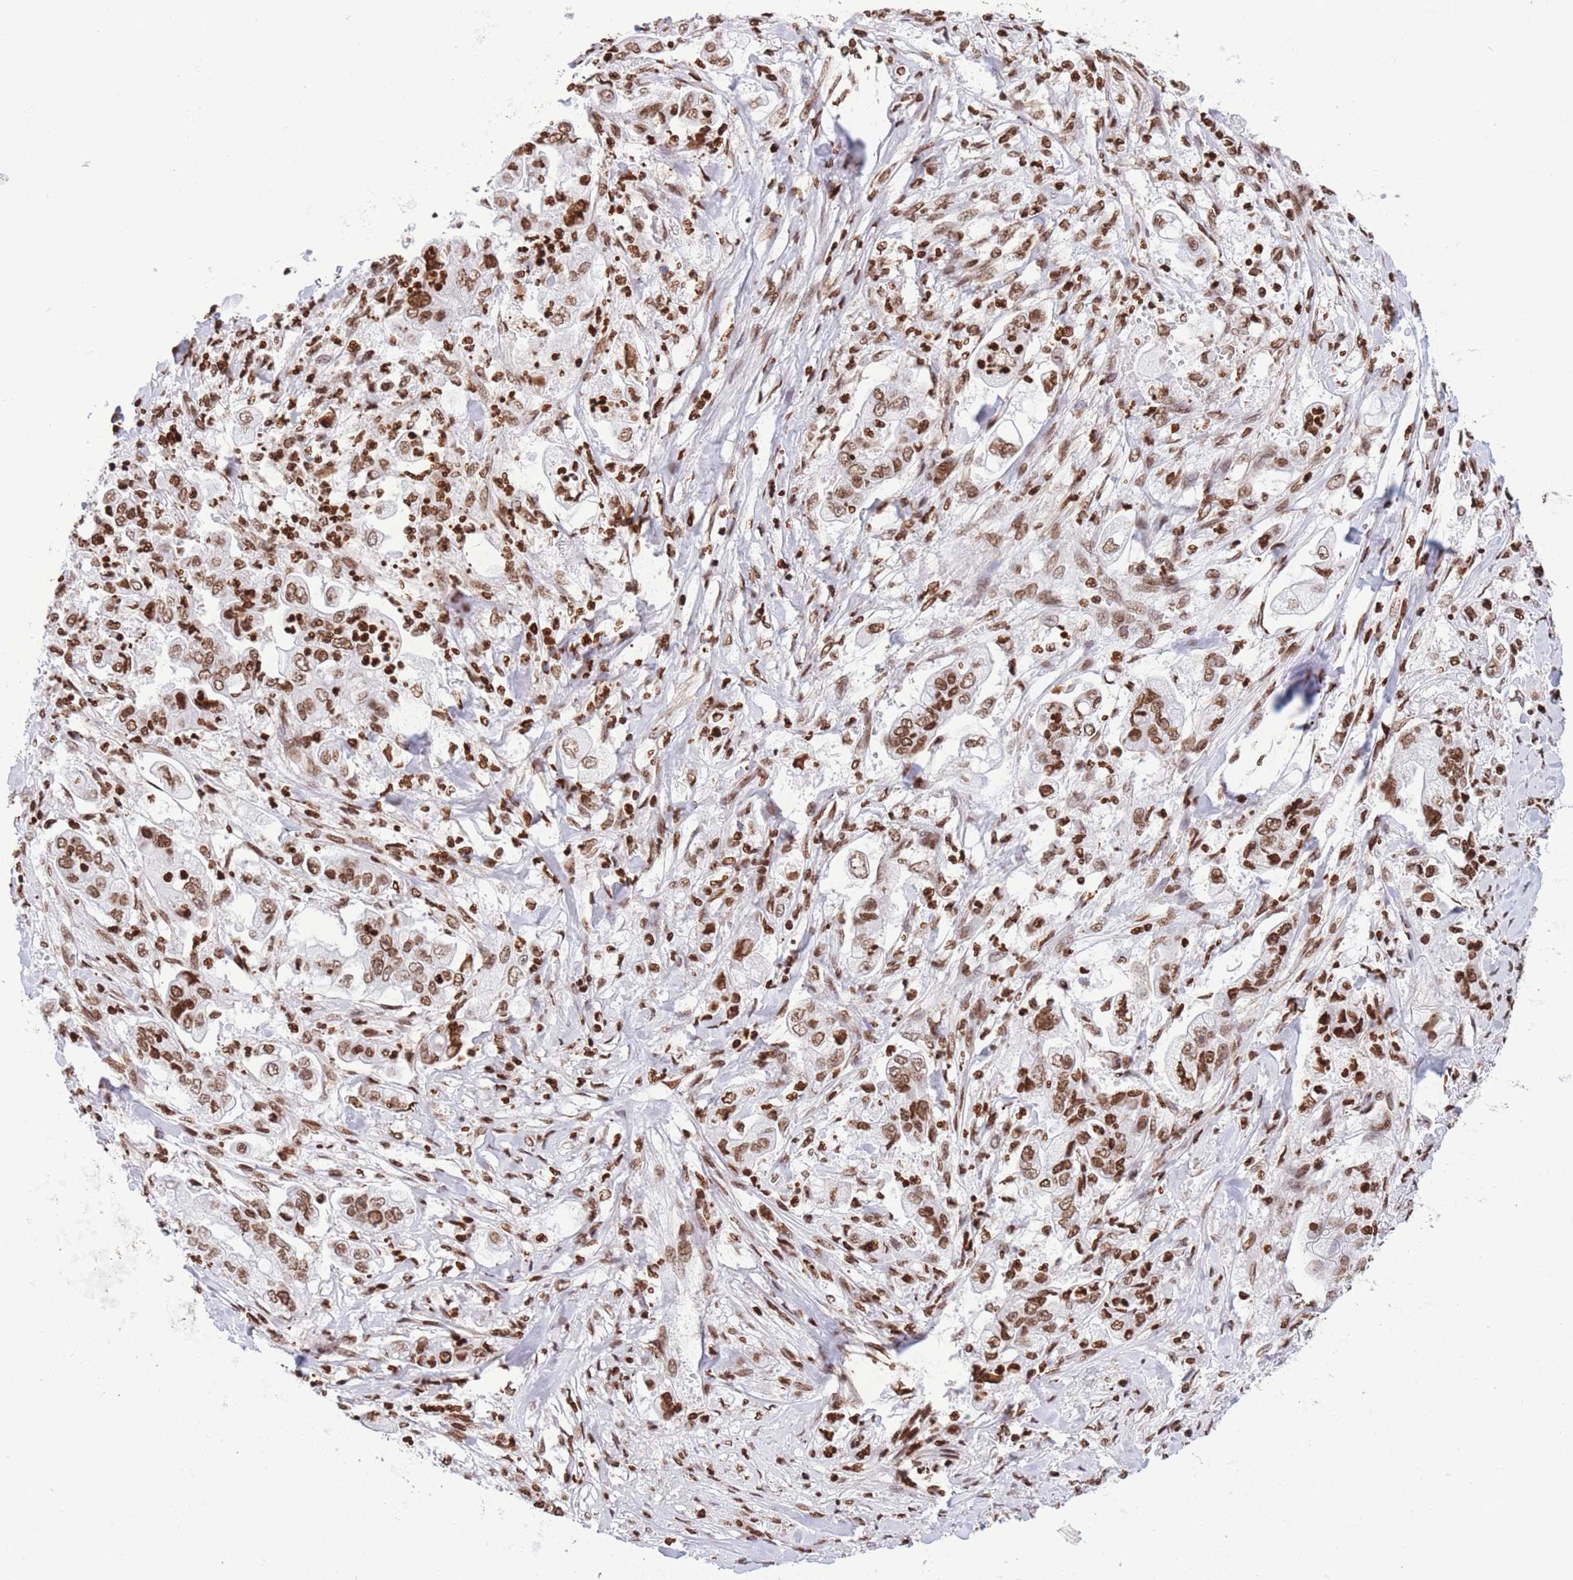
{"staining": {"intensity": "moderate", "quantity": ">75%", "location": "nuclear"}, "tissue": "stomach cancer", "cell_type": "Tumor cells", "image_type": "cancer", "snomed": [{"axis": "morphology", "description": "Adenocarcinoma, NOS"}, {"axis": "topography", "description": "Stomach"}], "caption": "Approximately >75% of tumor cells in stomach cancer display moderate nuclear protein positivity as visualized by brown immunohistochemical staining.", "gene": "H2BC11", "patient": {"sex": "male", "age": 62}}